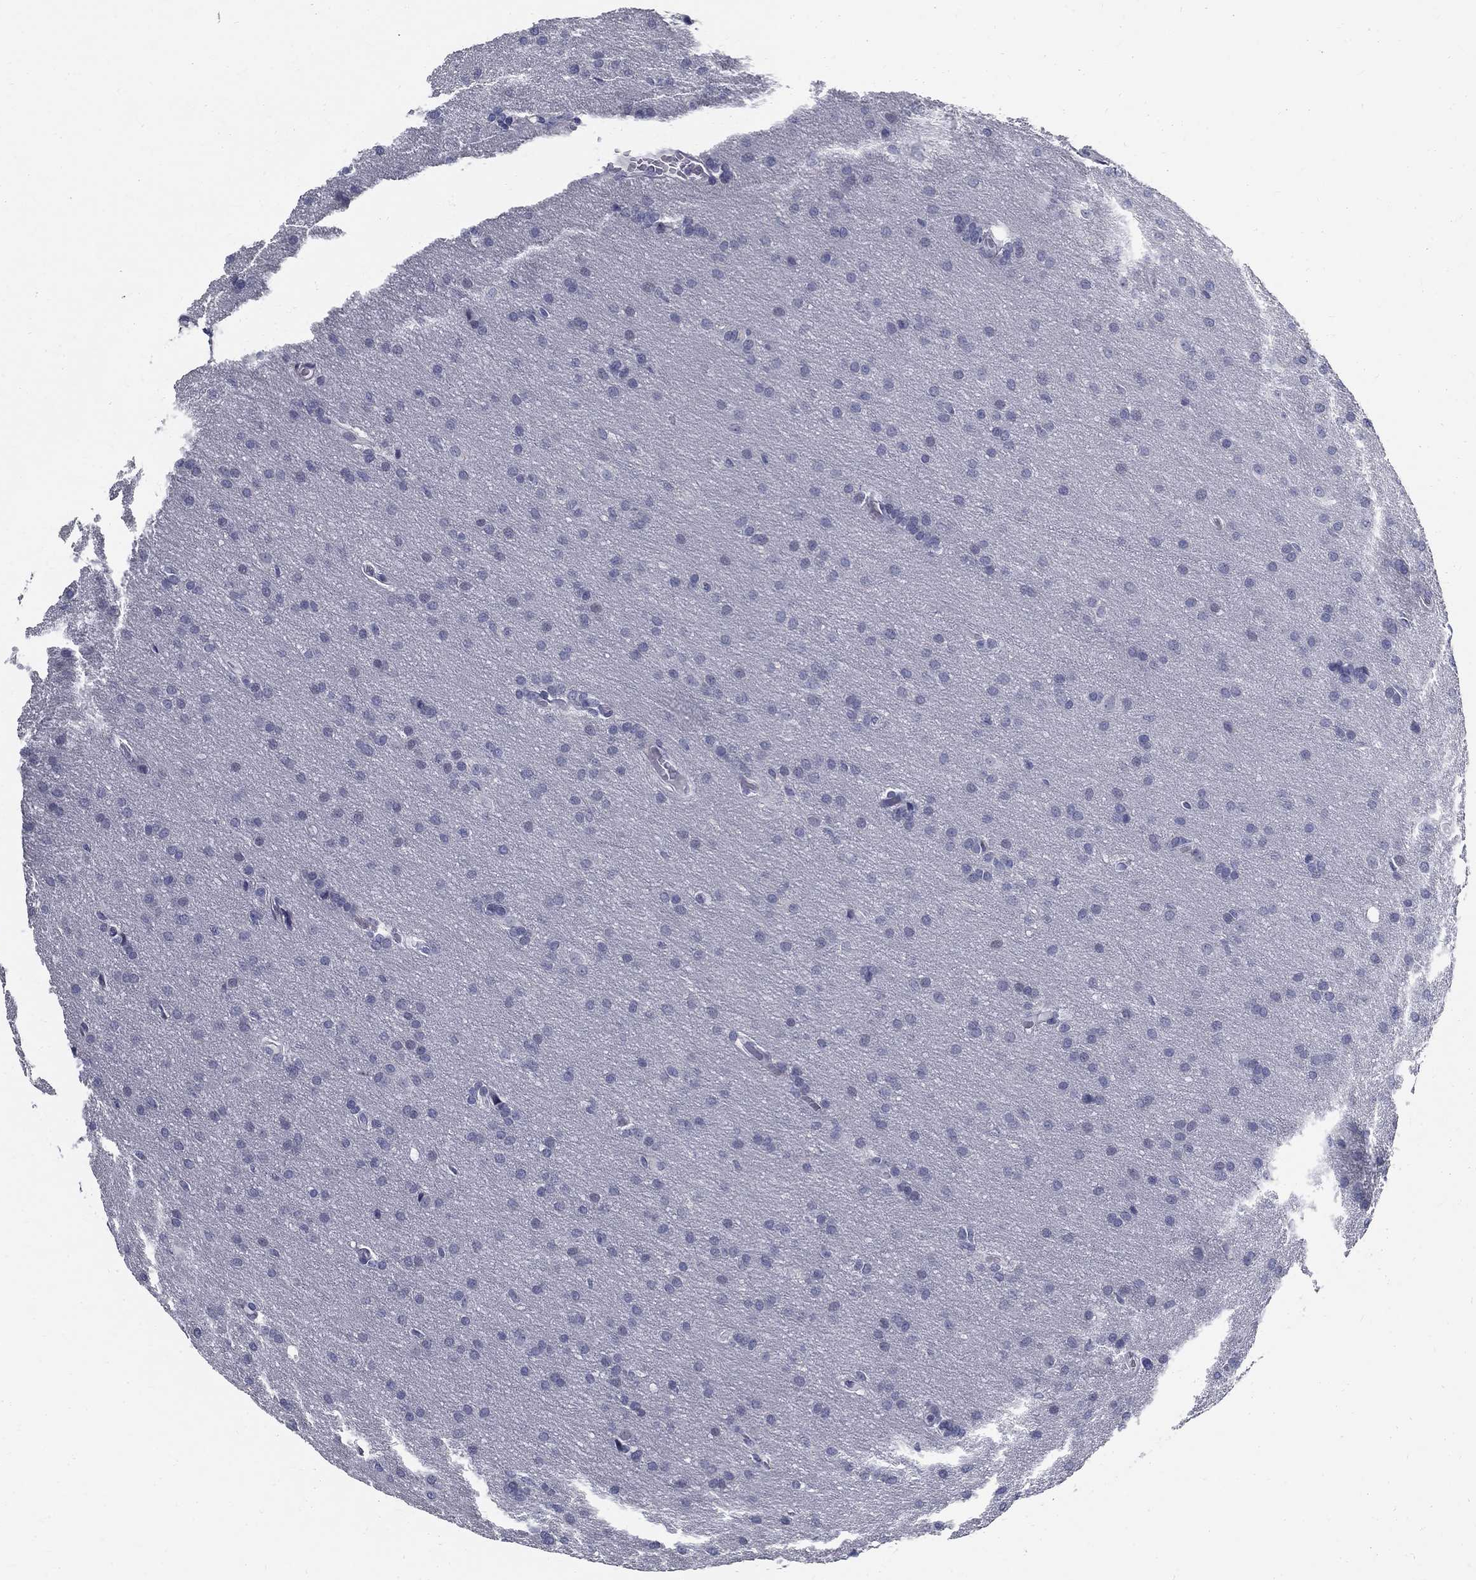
{"staining": {"intensity": "negative", "quantity": "none", "location": "none"}, "tissue": "glioma", "cell_type": "Tumor cells", "image_type": "cancer", "snomed": [{"axis": "morphology", "description": "Glioma, malignant, Low grade"}, {"axis": "topography", "description": "Brain"}], "caption": "Malignant glioma (low-grade) was stained to show a protein in brown. There is no significant expression in tumor cells.", "gene": "TGM4", "patient": {"sex": "female", "age": 32}}